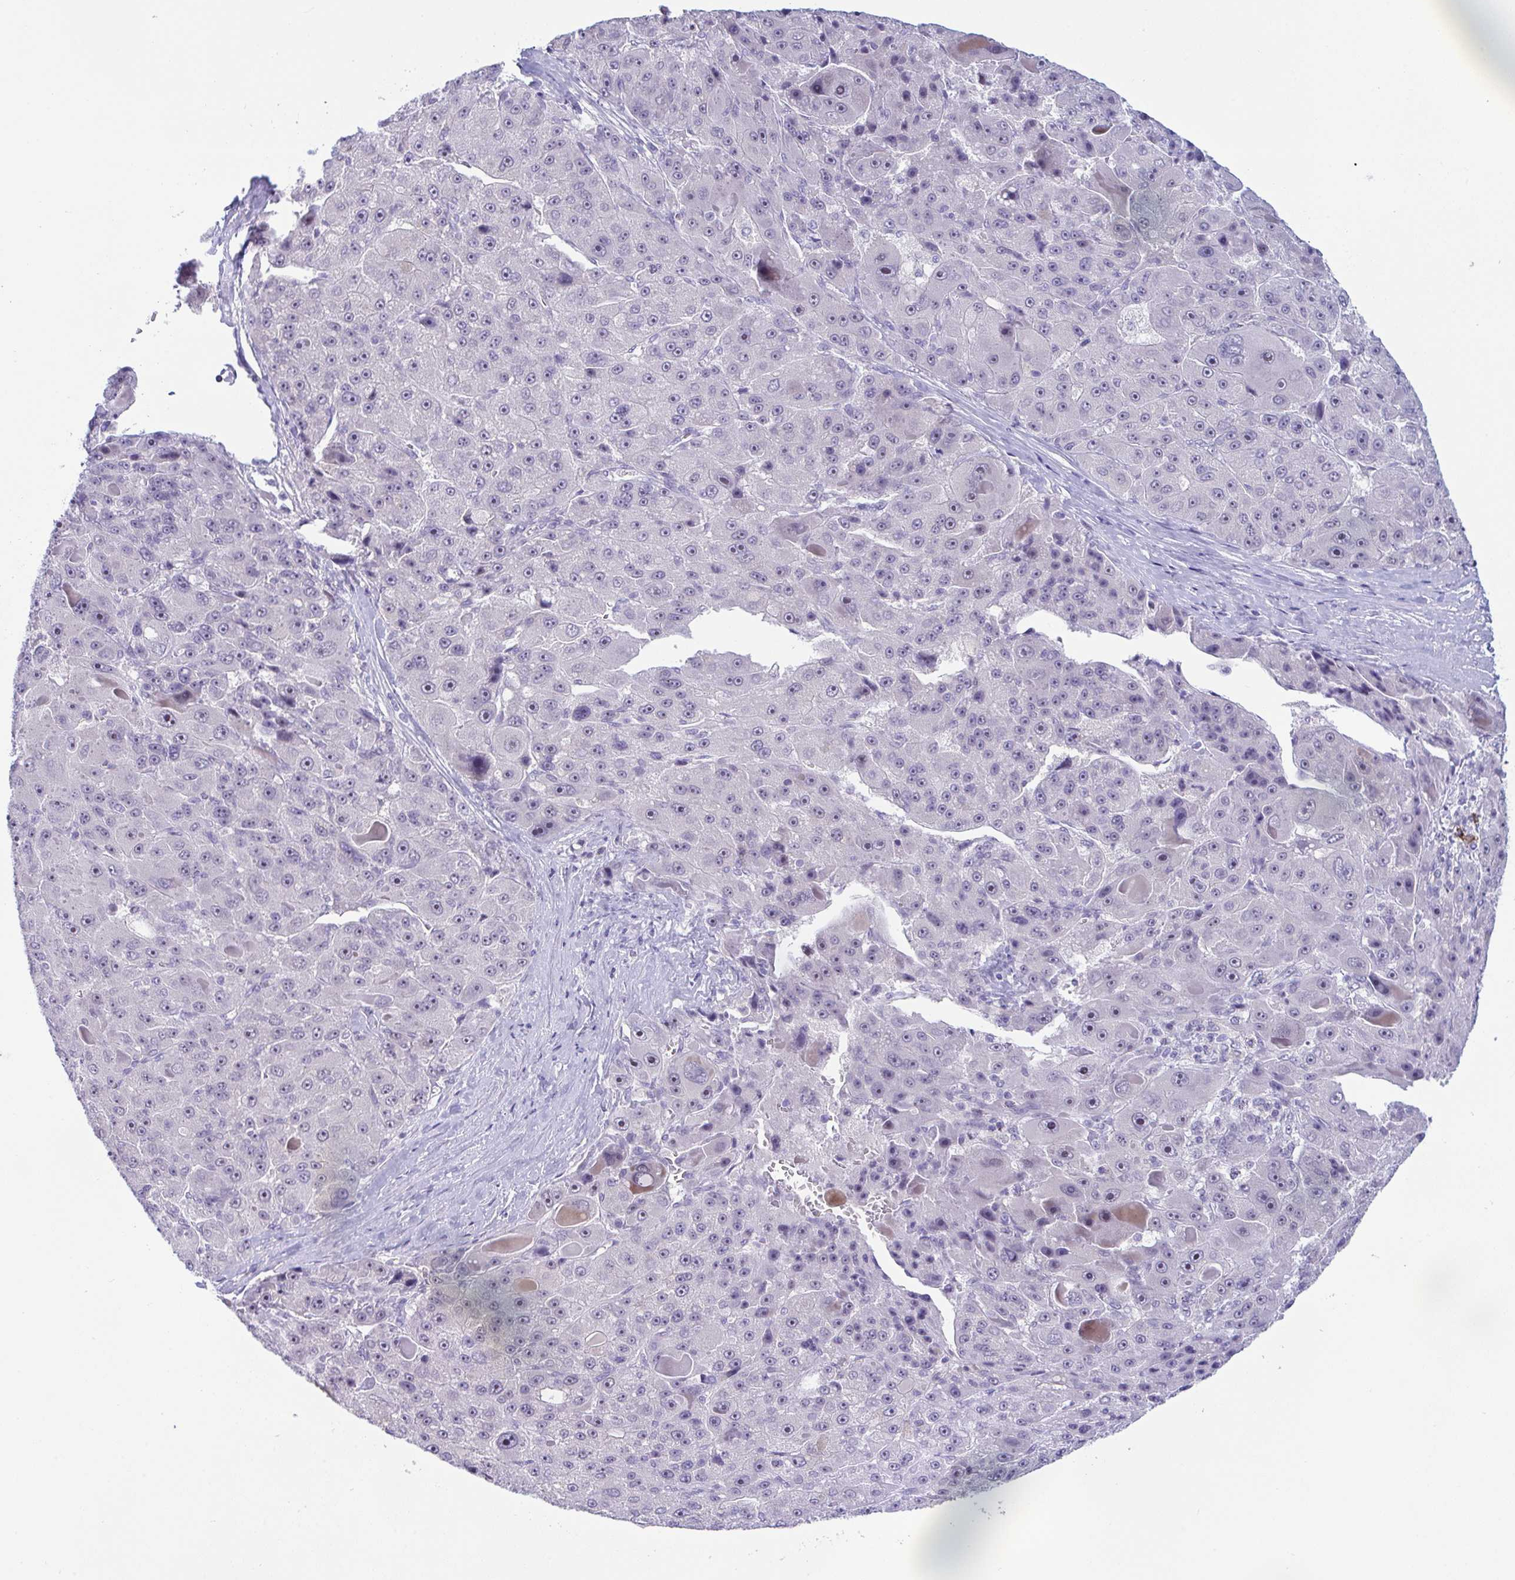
{"staining": {"intensity": "negative", "quantity": "none", "location": "none"}, "tissue": "liver cancer", "cell_type": "Tumor cells", "image_type": "cancer", "snomed": [{"axis": "morphology", "description": "Carcinoma, Hepatocellular, NOS"}, {"axis": "topography", "description": "Liver"}], "caption": "An immunohistochemistry histopathology image of liver cancer (hepatocellular carcinoma) is shown. There is no staining in tumor cells of liver cancer (hepatocellular carcinoma).", "gene": "USP35", "patient": {"sex": "male", "age": 76}}